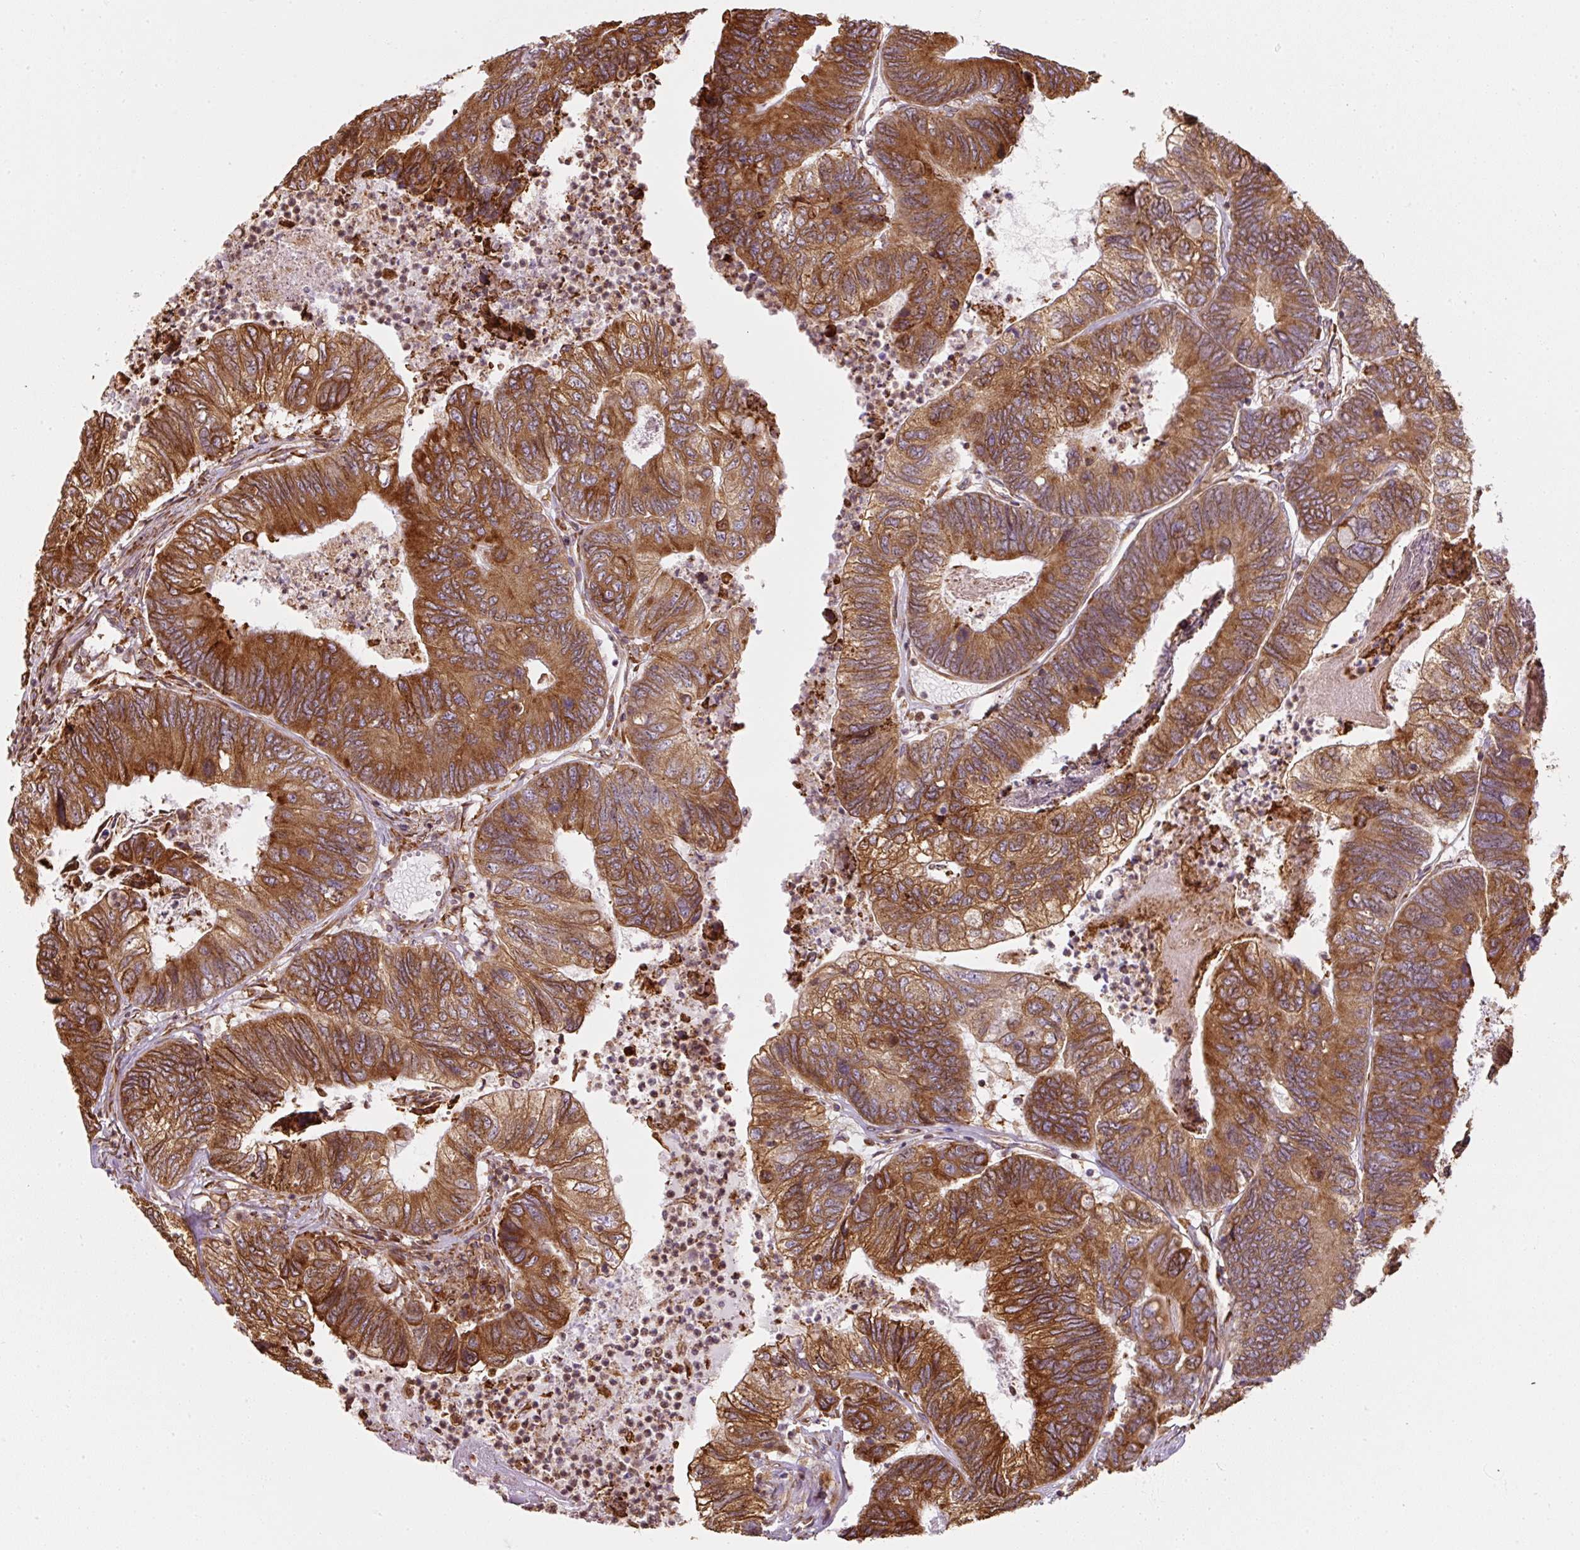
{"staining": {"intensity": "strong", "quantity": ">75%", "location": "cytoplasmic/membranous"}, "tissue": "colorectal cancer", "cell_type": "Tumor cells", "image_type": "cancer", "snomed": [{"axis": "morphology", "description": "Adenocarcinoma, NOS"}, {"axis": "topography", "description": "Colon"}], "caption": "Colorectal cancer (adenocarcinoma) stained for a protein (brown) reveals strong cytoplasmic/membranous positive expression in approximately >75% of tumor cells.", "gene": "PRKCSH", "patient": {"sex": "female", "age": 67}}